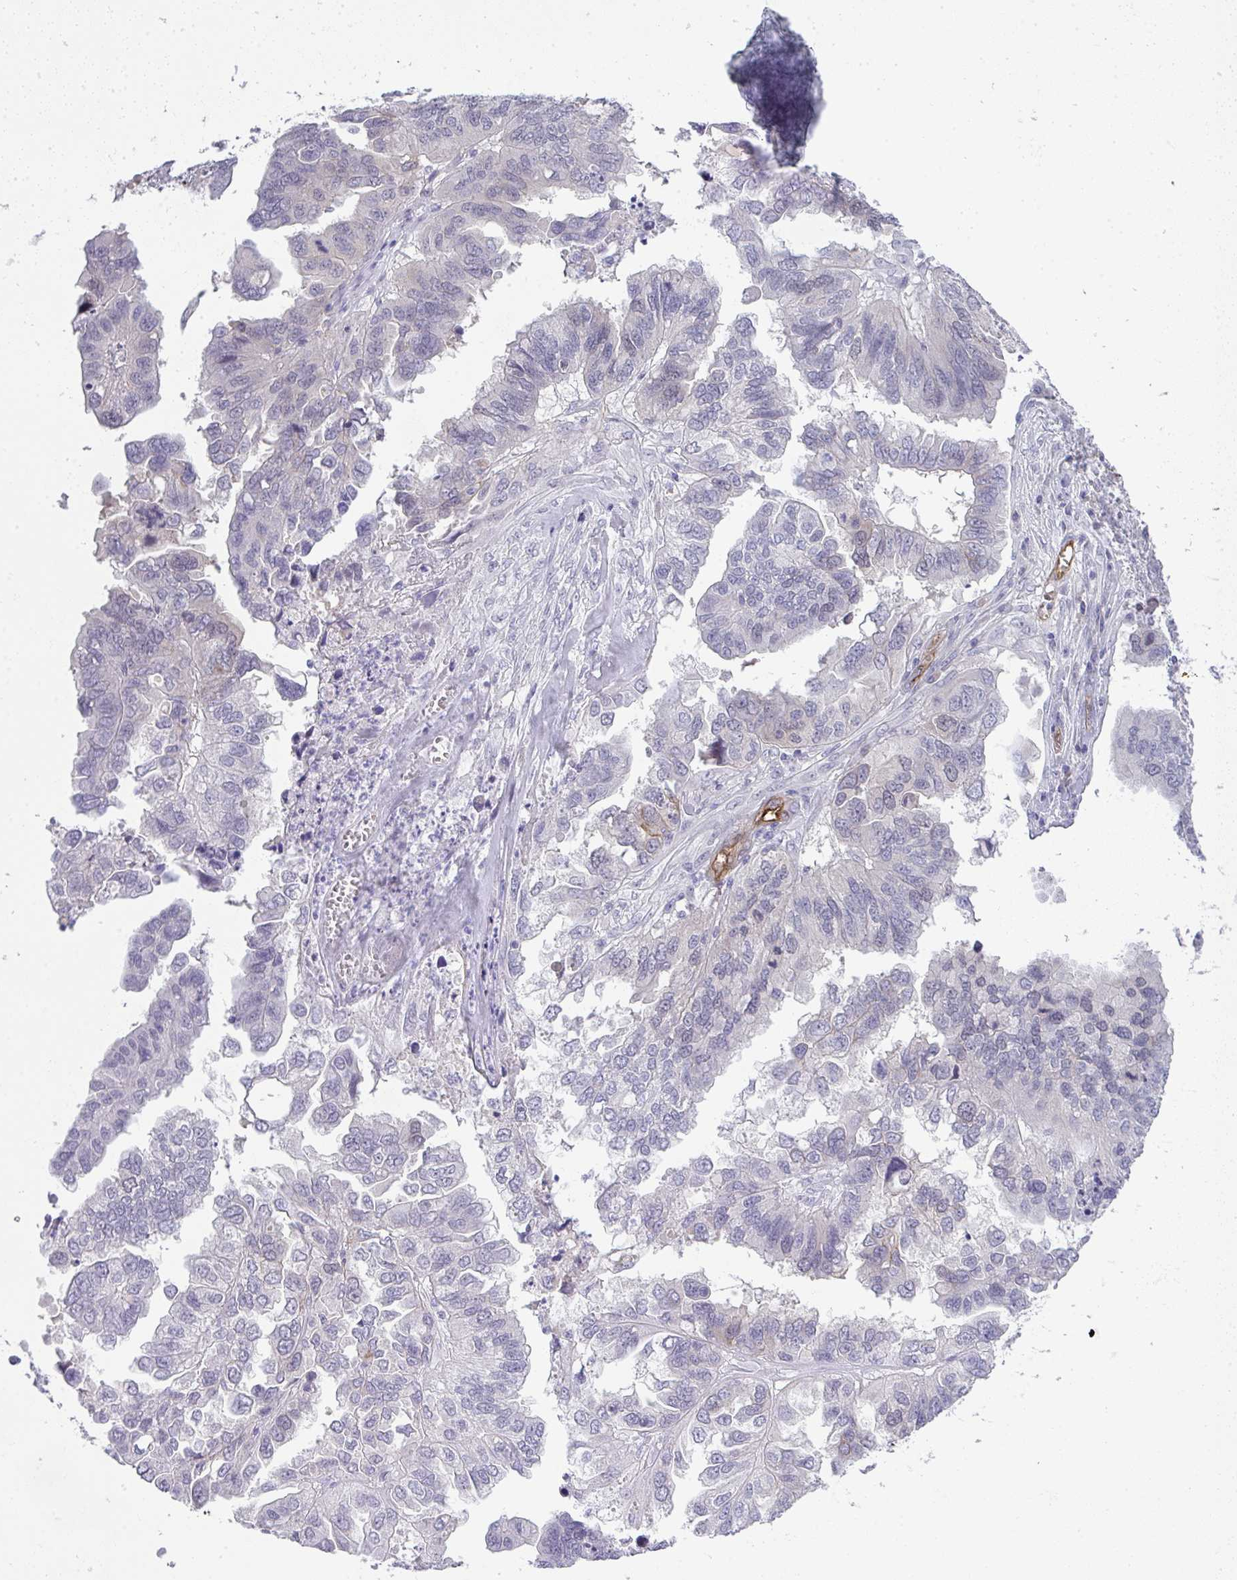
{"staining": {"intensity": "negative", "quantity": "none", "location": "none"}, "tissue": "ovarian cancer", "cell_type": "Tumor cells", "image_type": "cancer", "snomed": [{"axis": "morphology", "description": "Cystadenocarcinoma, serous, NOS"}, {"axis": "topography", "description": "Ovary"}], "caption": "The immunohistochemistry (IHC) photomicrograph has no significant expression in tumor cells of serous cystadenocarcinoma (ovarian) tissue.", "gene": "UBE2S", "patient": {"sex": "female", "age": 79}}